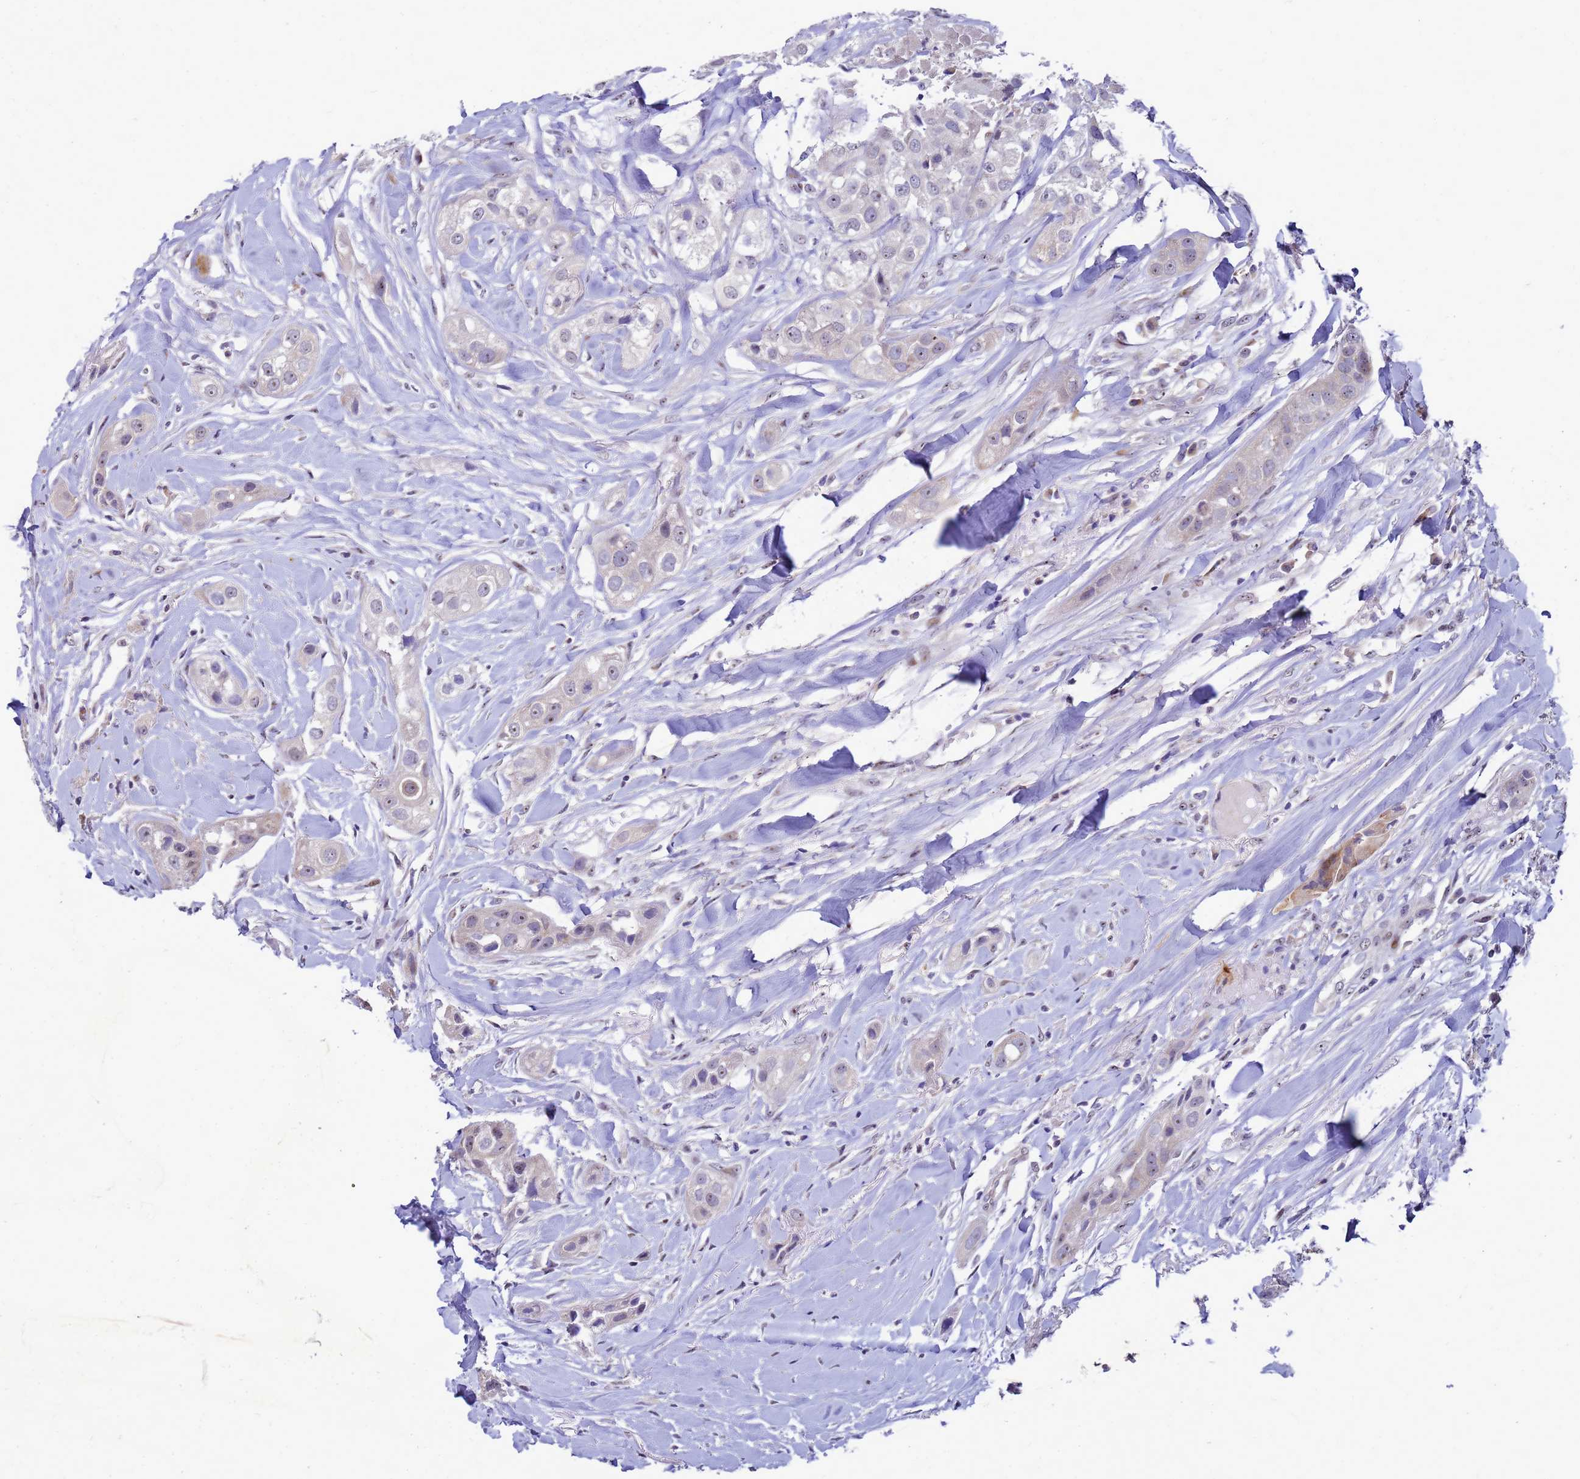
{"staining": {"intensity": "moderate", "quantity": "<25%", "location": "cytoplasmic/membranous"}, "tissue": "head and neck cancer", "cell_type": "Tumor cells", "image_type": "cancer", "snomed": [{"axis": "morphology", "description": "Normal tissue, NOS"}, {"axis": "morphology", "description": "Squamous cell carcinoma, NOS"}, {"axis": "topography", "description": "Skeletal muscle"}, {"axis": "topography", "description": "Head-Neck"}], "caption": "This is an image of immunohistochemistry staining of head and neck squamous cell carcinoma, which shows moderate staining in the cytoplasmic/membranous of tumor cells.", "gene": "RSPO1", "patient": {"sex": "male", "age": 51}}